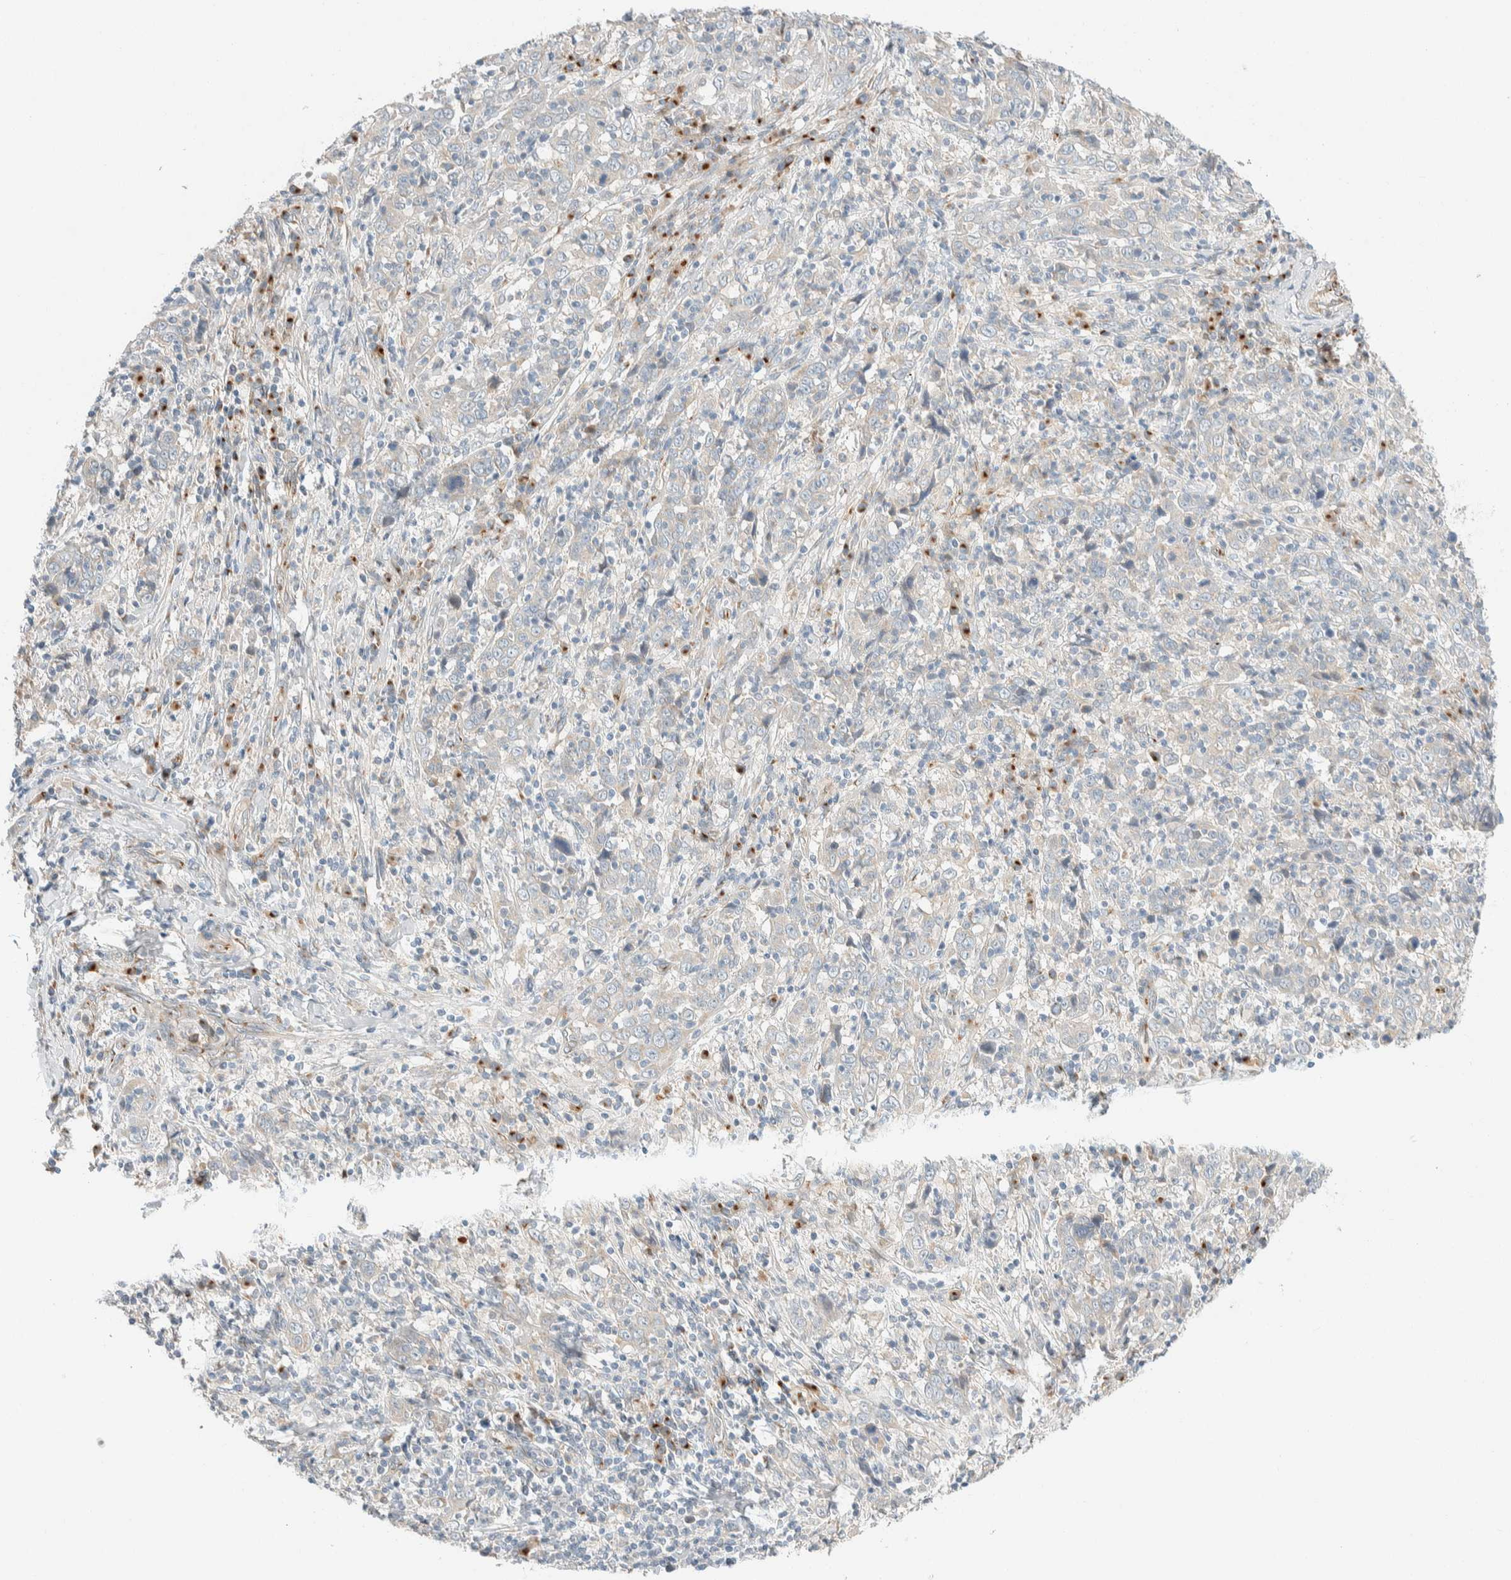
{"staining": {"intensity": "negative", "quantity": "none", "location": "none"}, "tissue": "cervical cancer", "cell_type": "Tumor cells", "image_type": "cancer", "snomed": [{"axis": "morphology", "description": "Squamous cell carcinoma, NOS"}, {"axis": "topography", "description": "Cervix"}], "caption": "This micrograph is of squamous cell carcinoma (cervical) stained with immunohistochemistry (IHC) to label a protein in brown with the nuclei are counter-stained blue. There is no positivity in tumor cells.", "gene": "TMEM184B", "patient": {"sex": "female", "age": 46}}